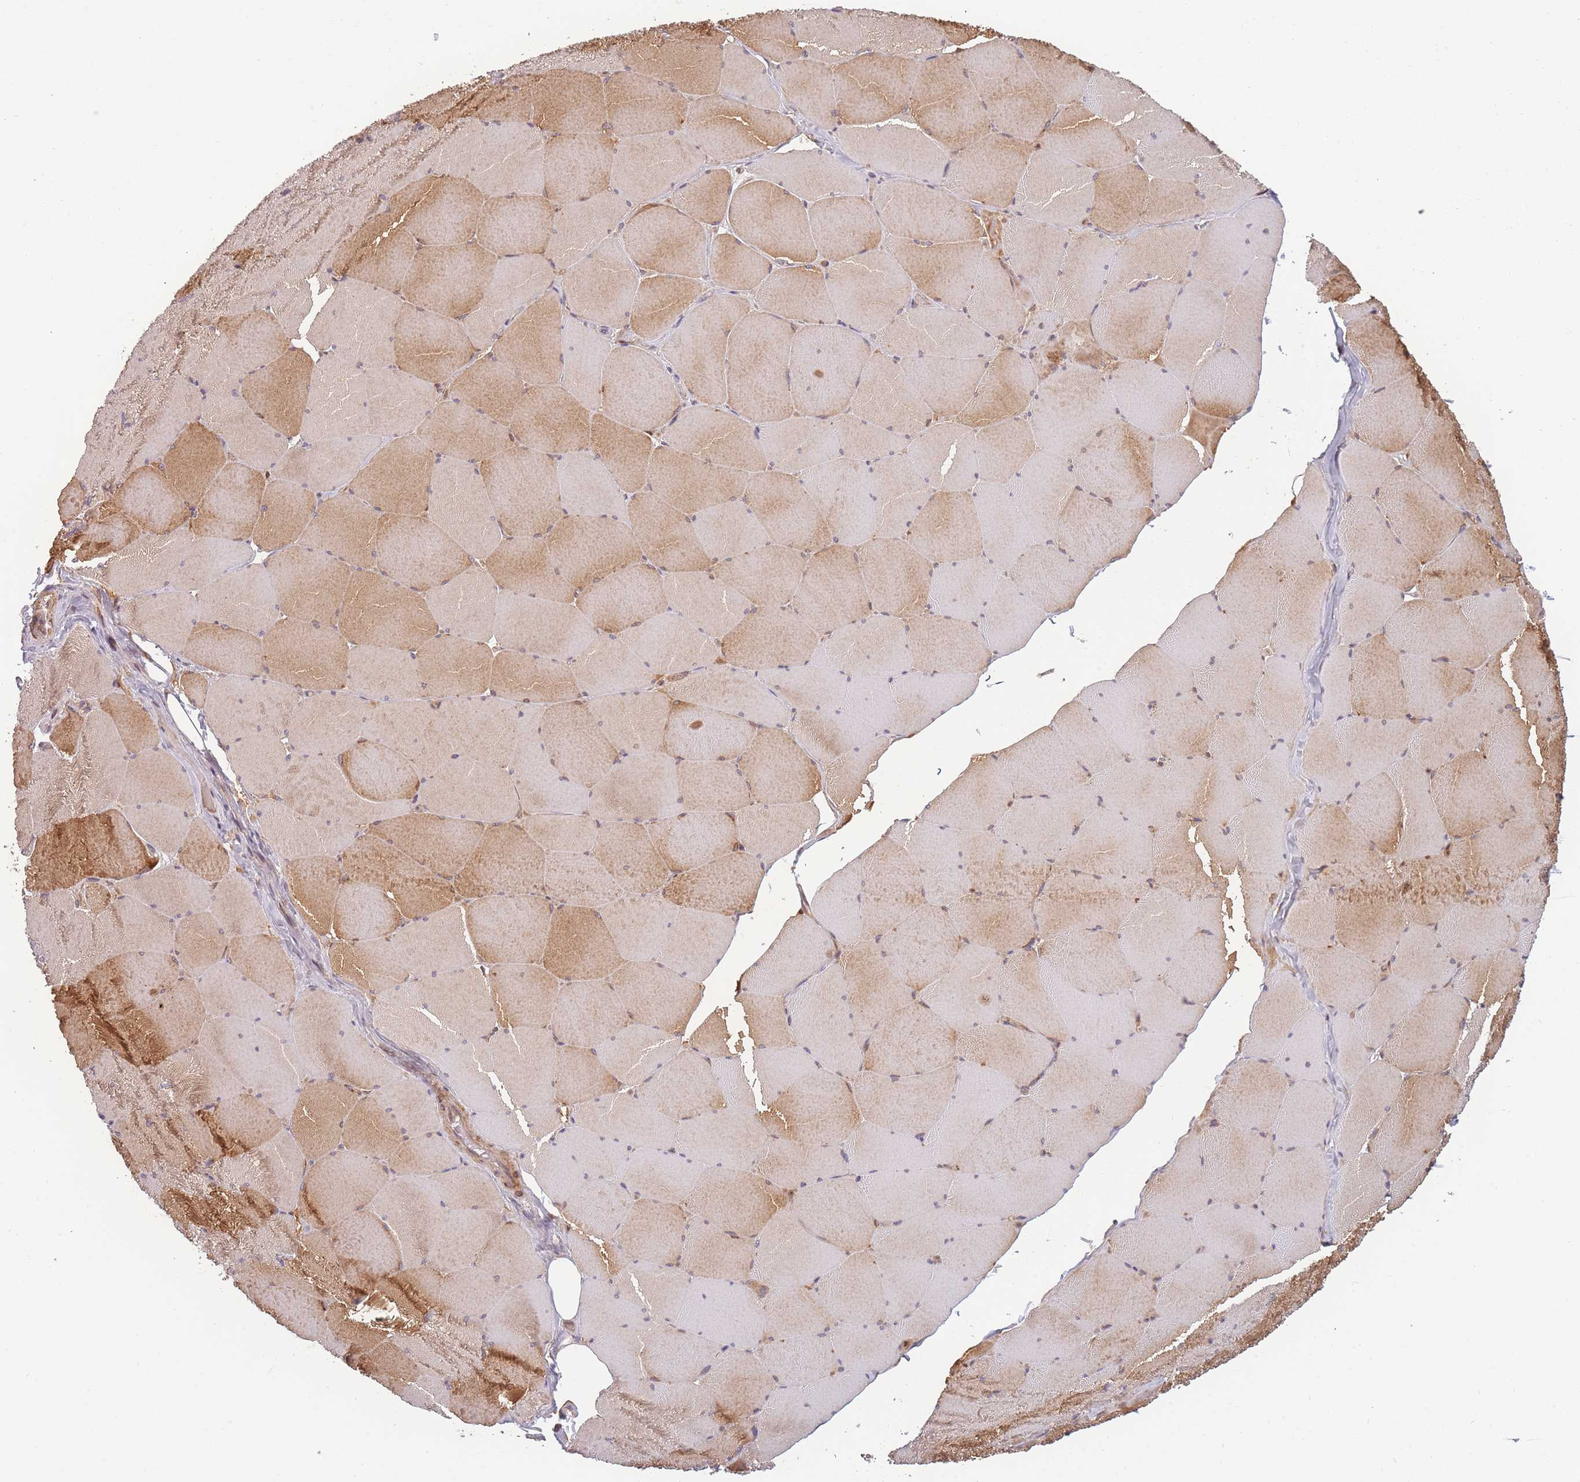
{"staining": {"intensity": "moderate", "quantity": "25%-75%", "location": "cytoplasmic/membranous"}, "tissue": "skeletal muscle", "cell_type": "Myocytes", "image_type": "normal", "snomed": [{"axis": "morphology", "description": "Normal tissue, NOS"}, {"axis": "topography", "description": "Skeletal muscle"}, {"axis": "topography", "description": "Head-Neck"}], "caption": "An immunohistochemistry photomicrograph of normal tissue is shown. Protein staining in brown highlights moderate cytoplasmic/membranous positivity in skeletal muscle within myocytes.", "gene": "FAM153A", "patient": {"sex": "male", "age": 66}}